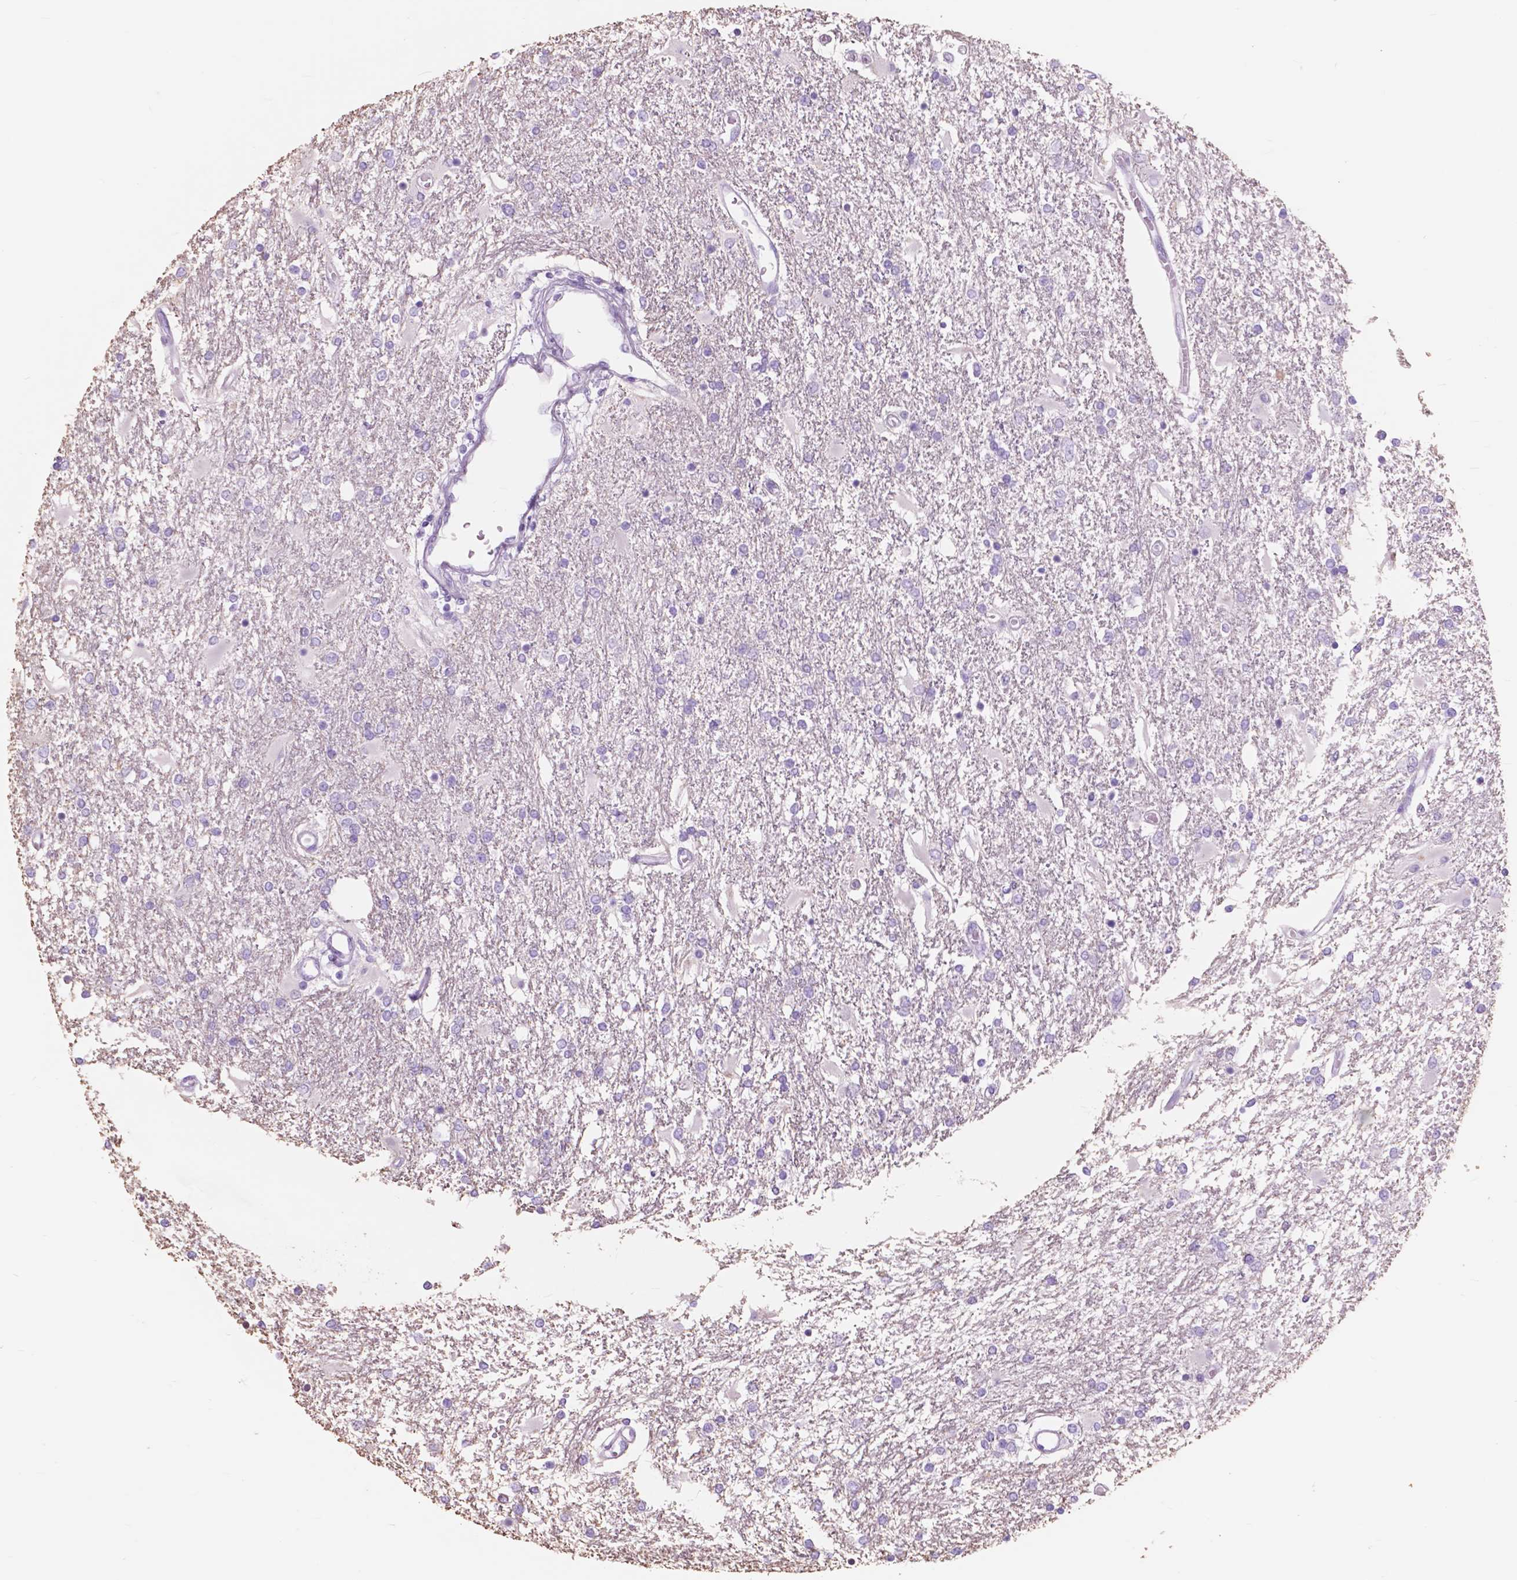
{"staining": {"intensity": "negative", "quantity": "none", "location": "none"}, "tissue": "glioma", "cell_type": "Tumor cells", "image_type": "cancer", "snomed": [{"axis": "morphology", "description": "Glioma, malignant, High grade"}, {"axis": "topography", "description": "Cerebral cortex"}], "caption": "High magnification brightfield microscopy of glioma stained with DAB (3,3'-diaminobenzidine) (brown) and counterstained with hematoxylin (blue): tumor cells show no significant positivity. (Brightfield microscopy of DAB (3,3'-diaminobenzidine) immunohistochemistry (IHC) at high magnification).", "gene": "FXYD2", "patient": {"sex": "male", "age": 79}}